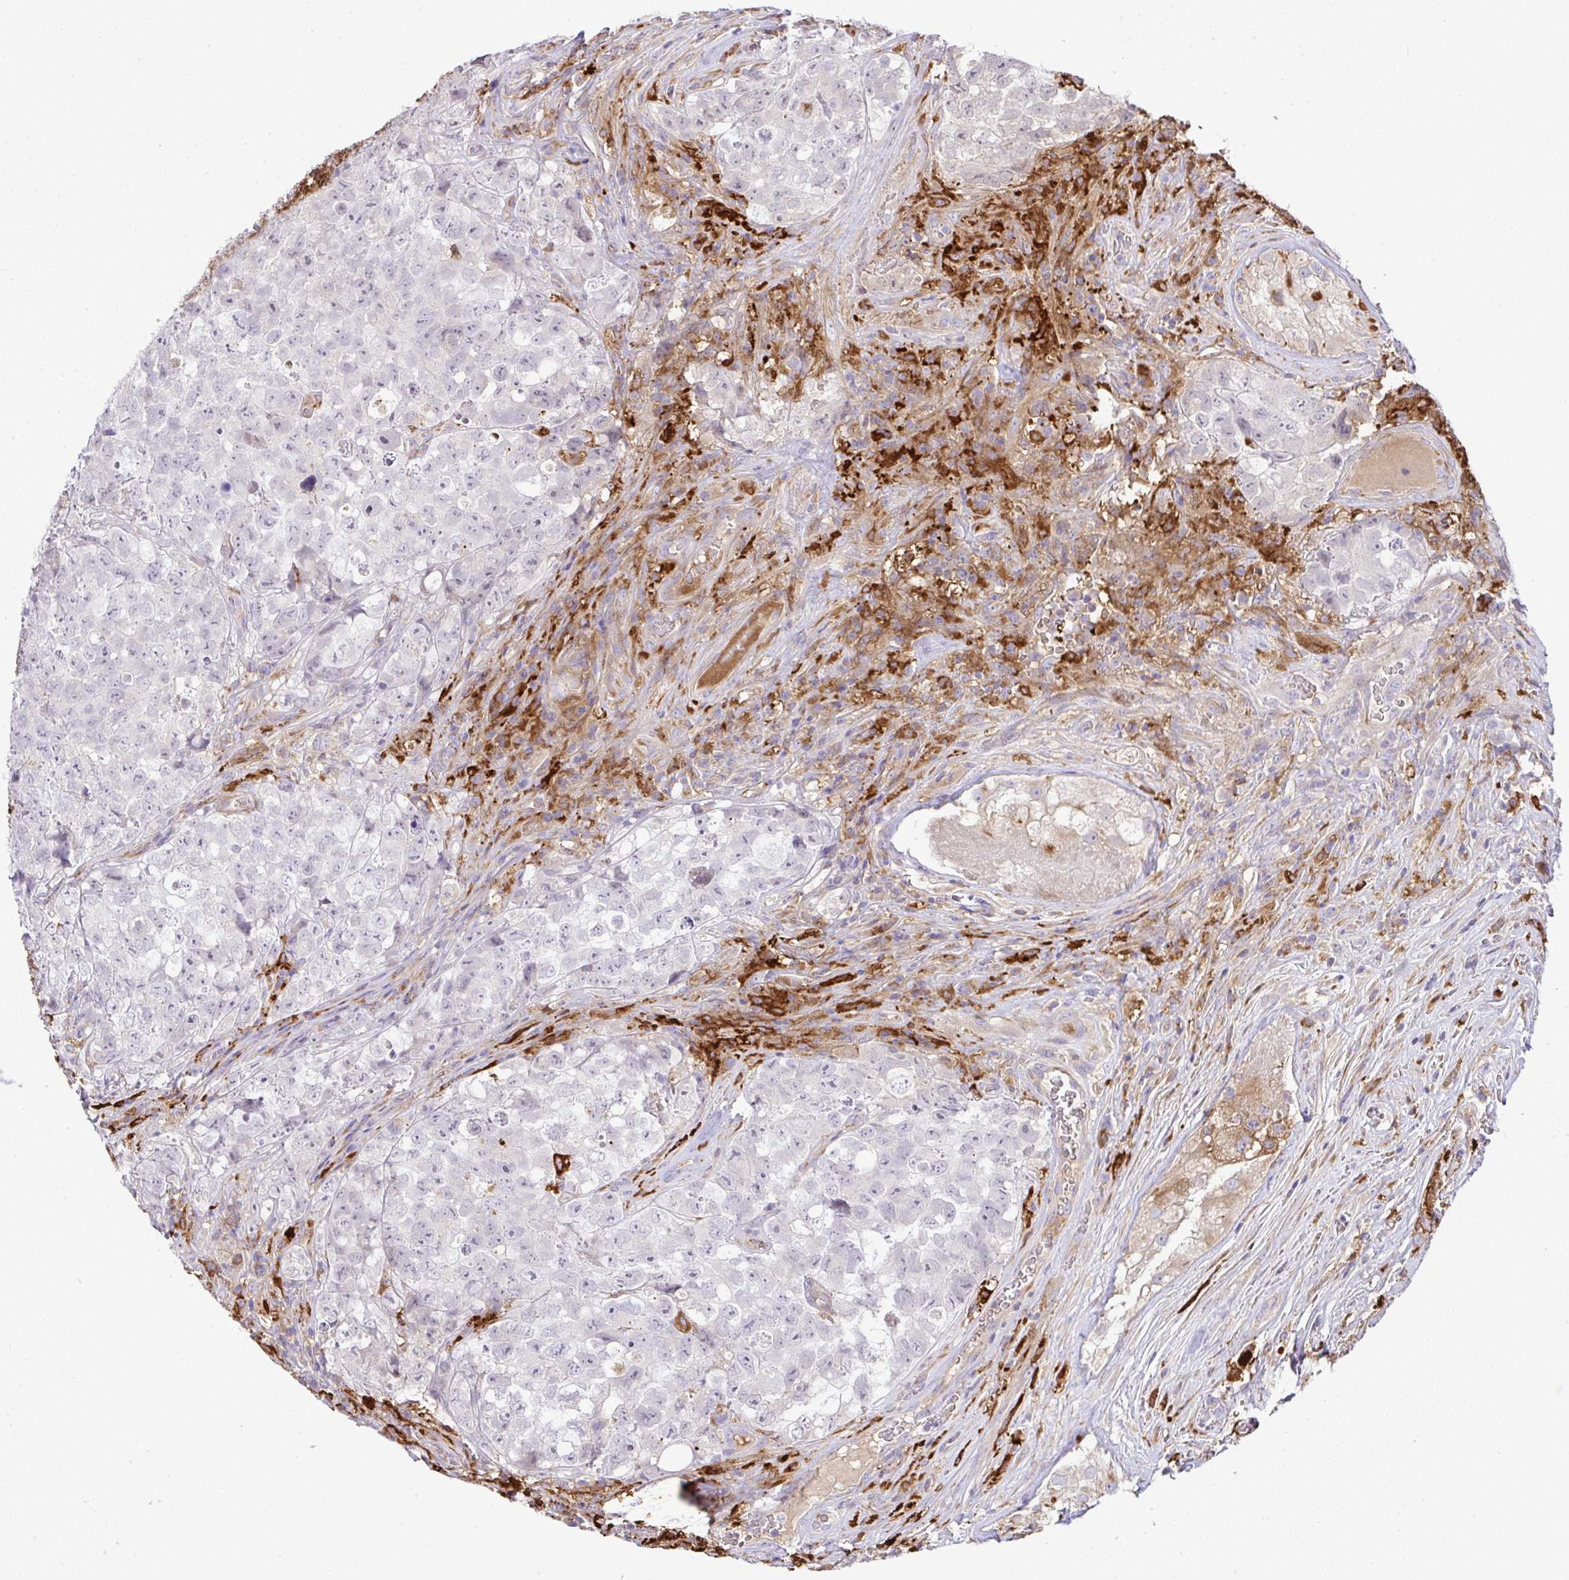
{"staining": {"intensity": "negative", "quantity": "none", "location": "none"}, "tissue": "testis cancer", "cell_type": "Tumor cells", "image_type": "cancer", "snomed": [{"axis": "morphology", "description": "Carcinoma, Embryonal, NOS"}, {"axis": "topography", "description": "Testis"}], "caption": "IHC image of neoplastic tissue: human testis cancer stained with DAB exhibits no significant protein expression in tumor cells.", "gene": "GRID2", "patient": {"sex": "male", "age": 18}}